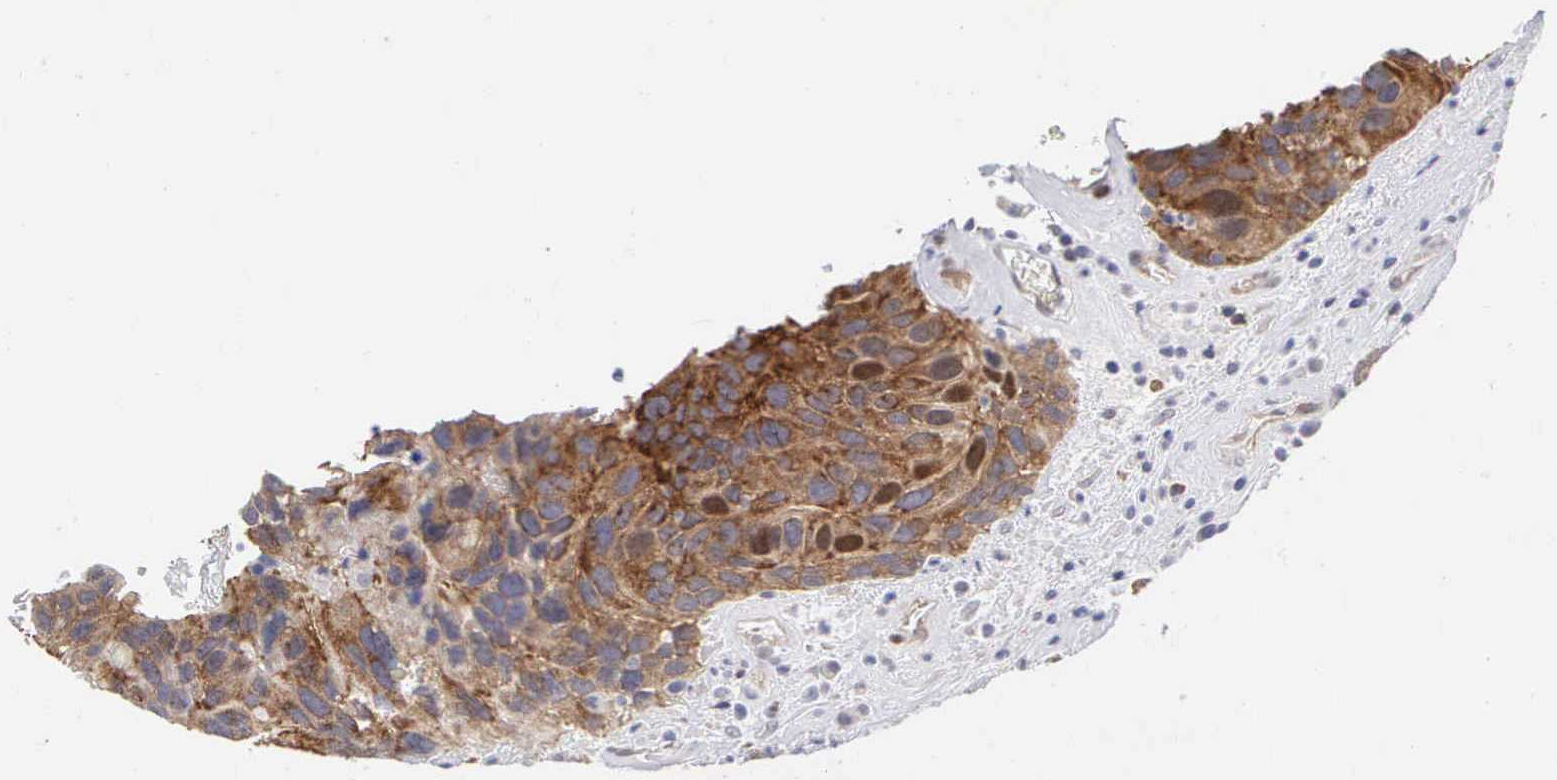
{"staining": {"intensity": "strong", "quantity": "25%-75%", "location": "cytoplasmic/membranous"}, "tissue": "urothelial cancer", "cell_type": "Tumor cells", "image_type": "cancer", "snomed": [{"axis": "morphology", "description": "Urothelial carcinoma, High grade"}, {"axis": "topography", "description": "Urinary bladder"}], "caption": "A brown stain labels strong cytoplasmic/membranous positivity of a protein in human urothelial cancer tumor cells.", "gene": "MAST4", "patient": {"sex": "male", "age": 66}}